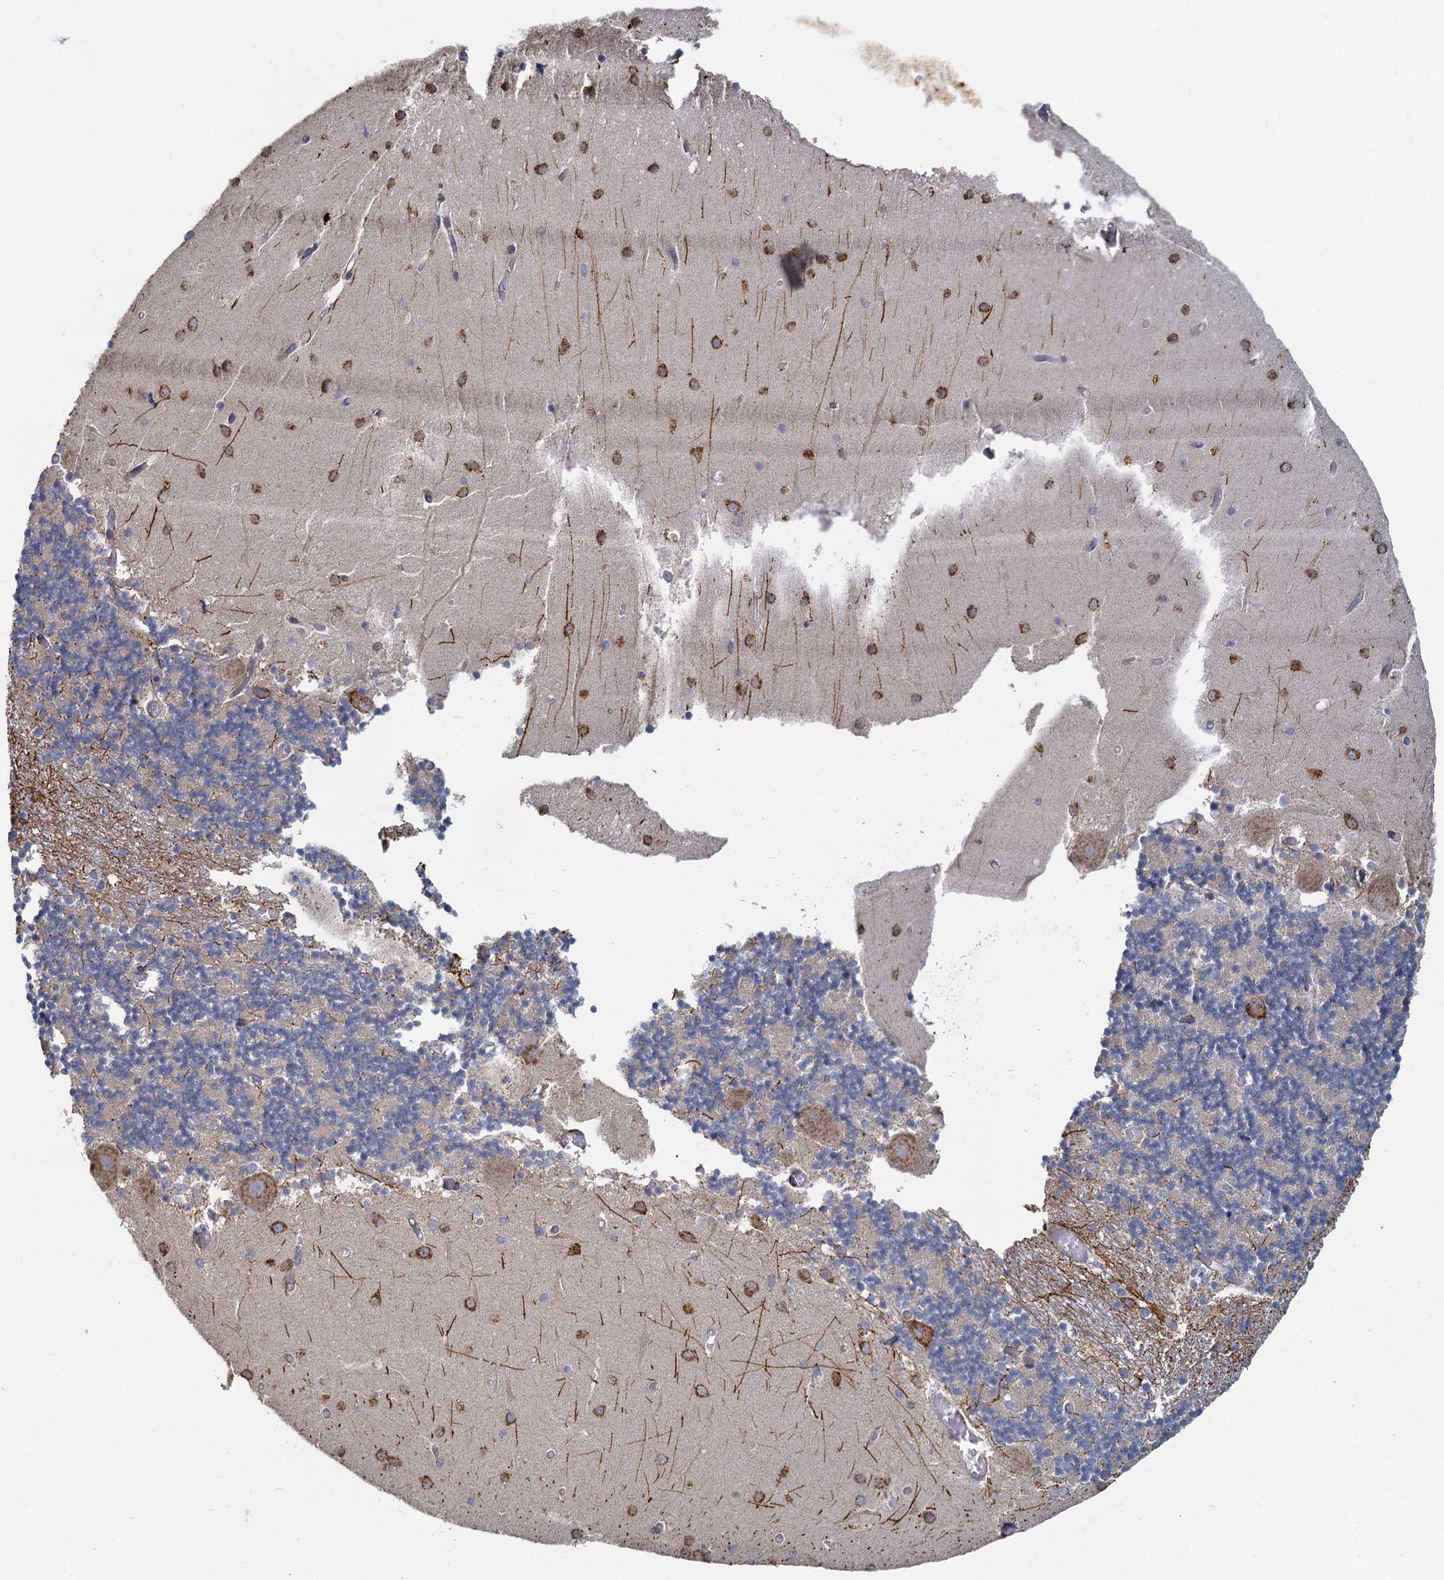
{"staining": {"intensity": "negative", "quantity": "none", "location": "none"}, "tissue": "cerebellum", "cell_type": "Cells in granular layer", "image_type": "normal", "snomed": [{"axis": "morphology", "description": "Normal tissue, NOS"}, {"axis": "topography", "description": "Cerebellum"}], "caption": "Immunohistochemistry (IHC) micrograph of unremarkable cerebellum: cerebellum stained with DAB displays no significant protein expression in cells in granular layer. (DAB (3,3'-diaminobenzidine) IHC visualized using brightfield microscopy, high magnification).", "gene": "LRRC51", "patient": {"sex": "female", "age": 28}}